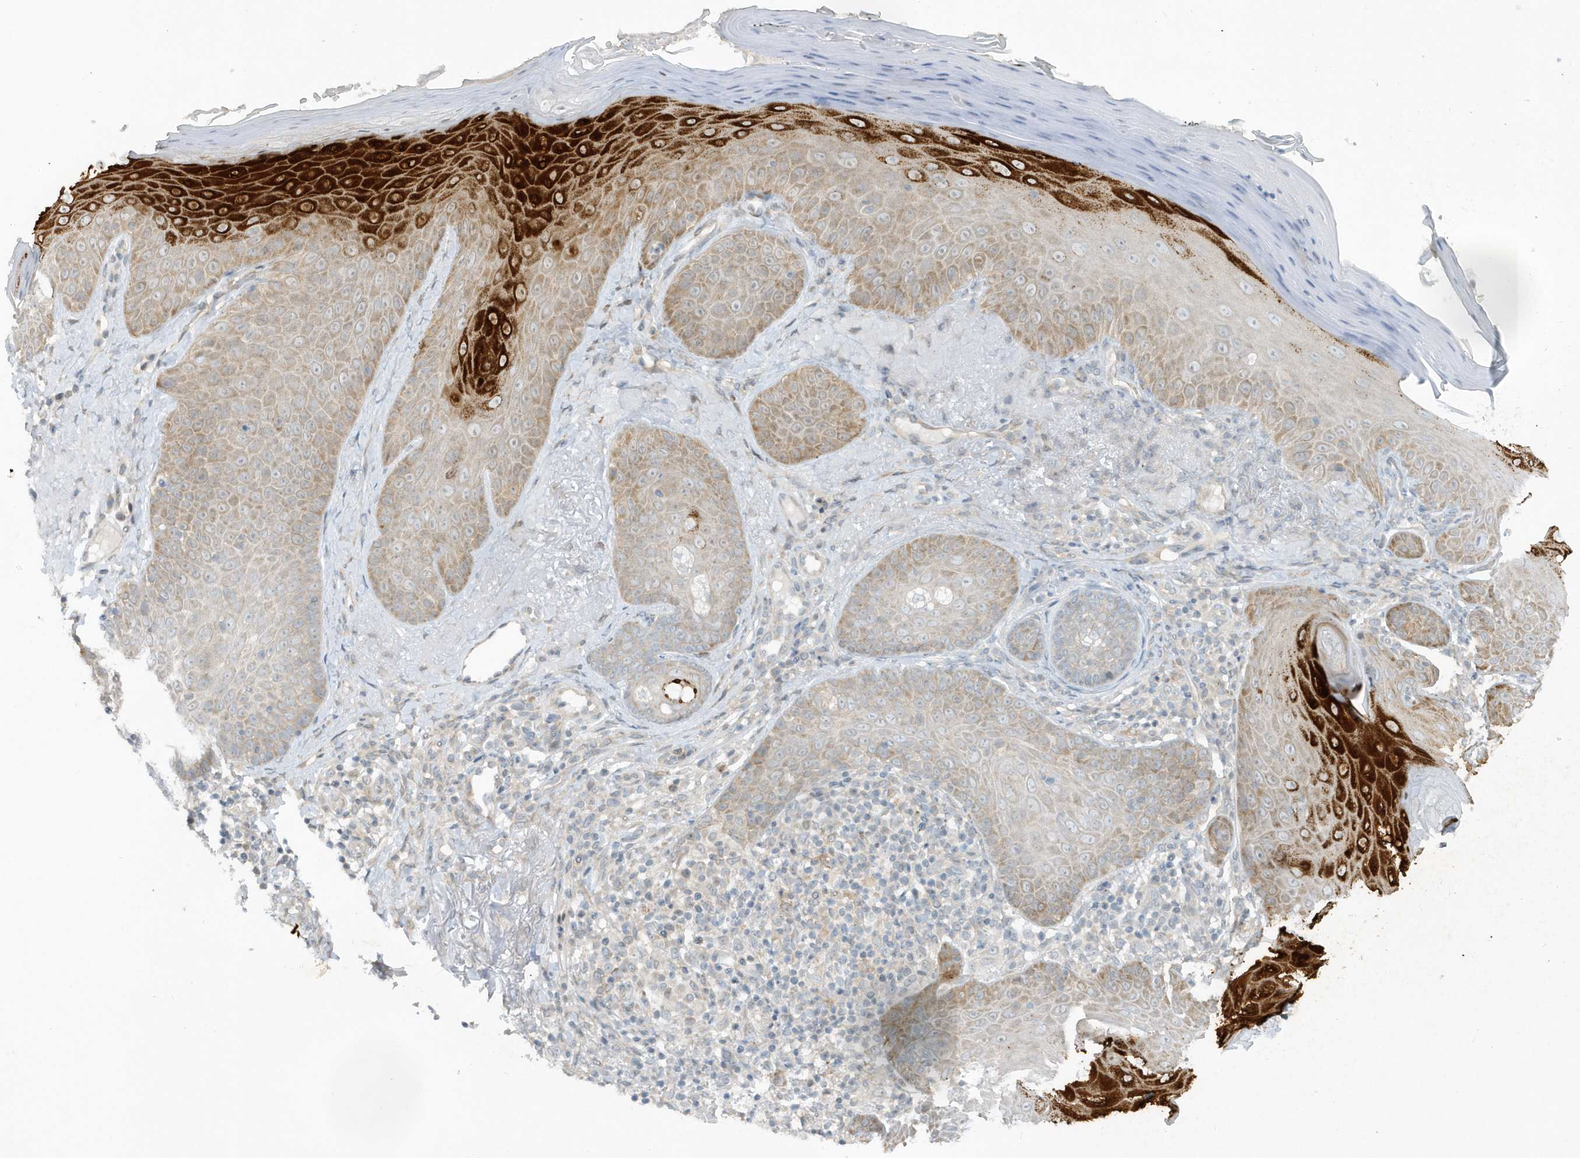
{"staining": {"intensity": "moderate", "quantity": "<25%", "location": "cytoplasmic/membranous"}, "tissue": "skin", "cell_type": "Fibroblasts", "image_type": "normal", "snomed": [{"axis": "morphology", "description": "Normal tissue, NOS"}, {"axis": "topography", "description": "Skin"}], "caption": "Immunohistochemistry histopathology image of normal human skin stained for a protein (brown), which displays low levels of moderate cytoplasmic/membranous expression in approximately <25% of fibroblasts.", "gene": "SCN3A", "patient": {"sex": "male", "age": 57}}